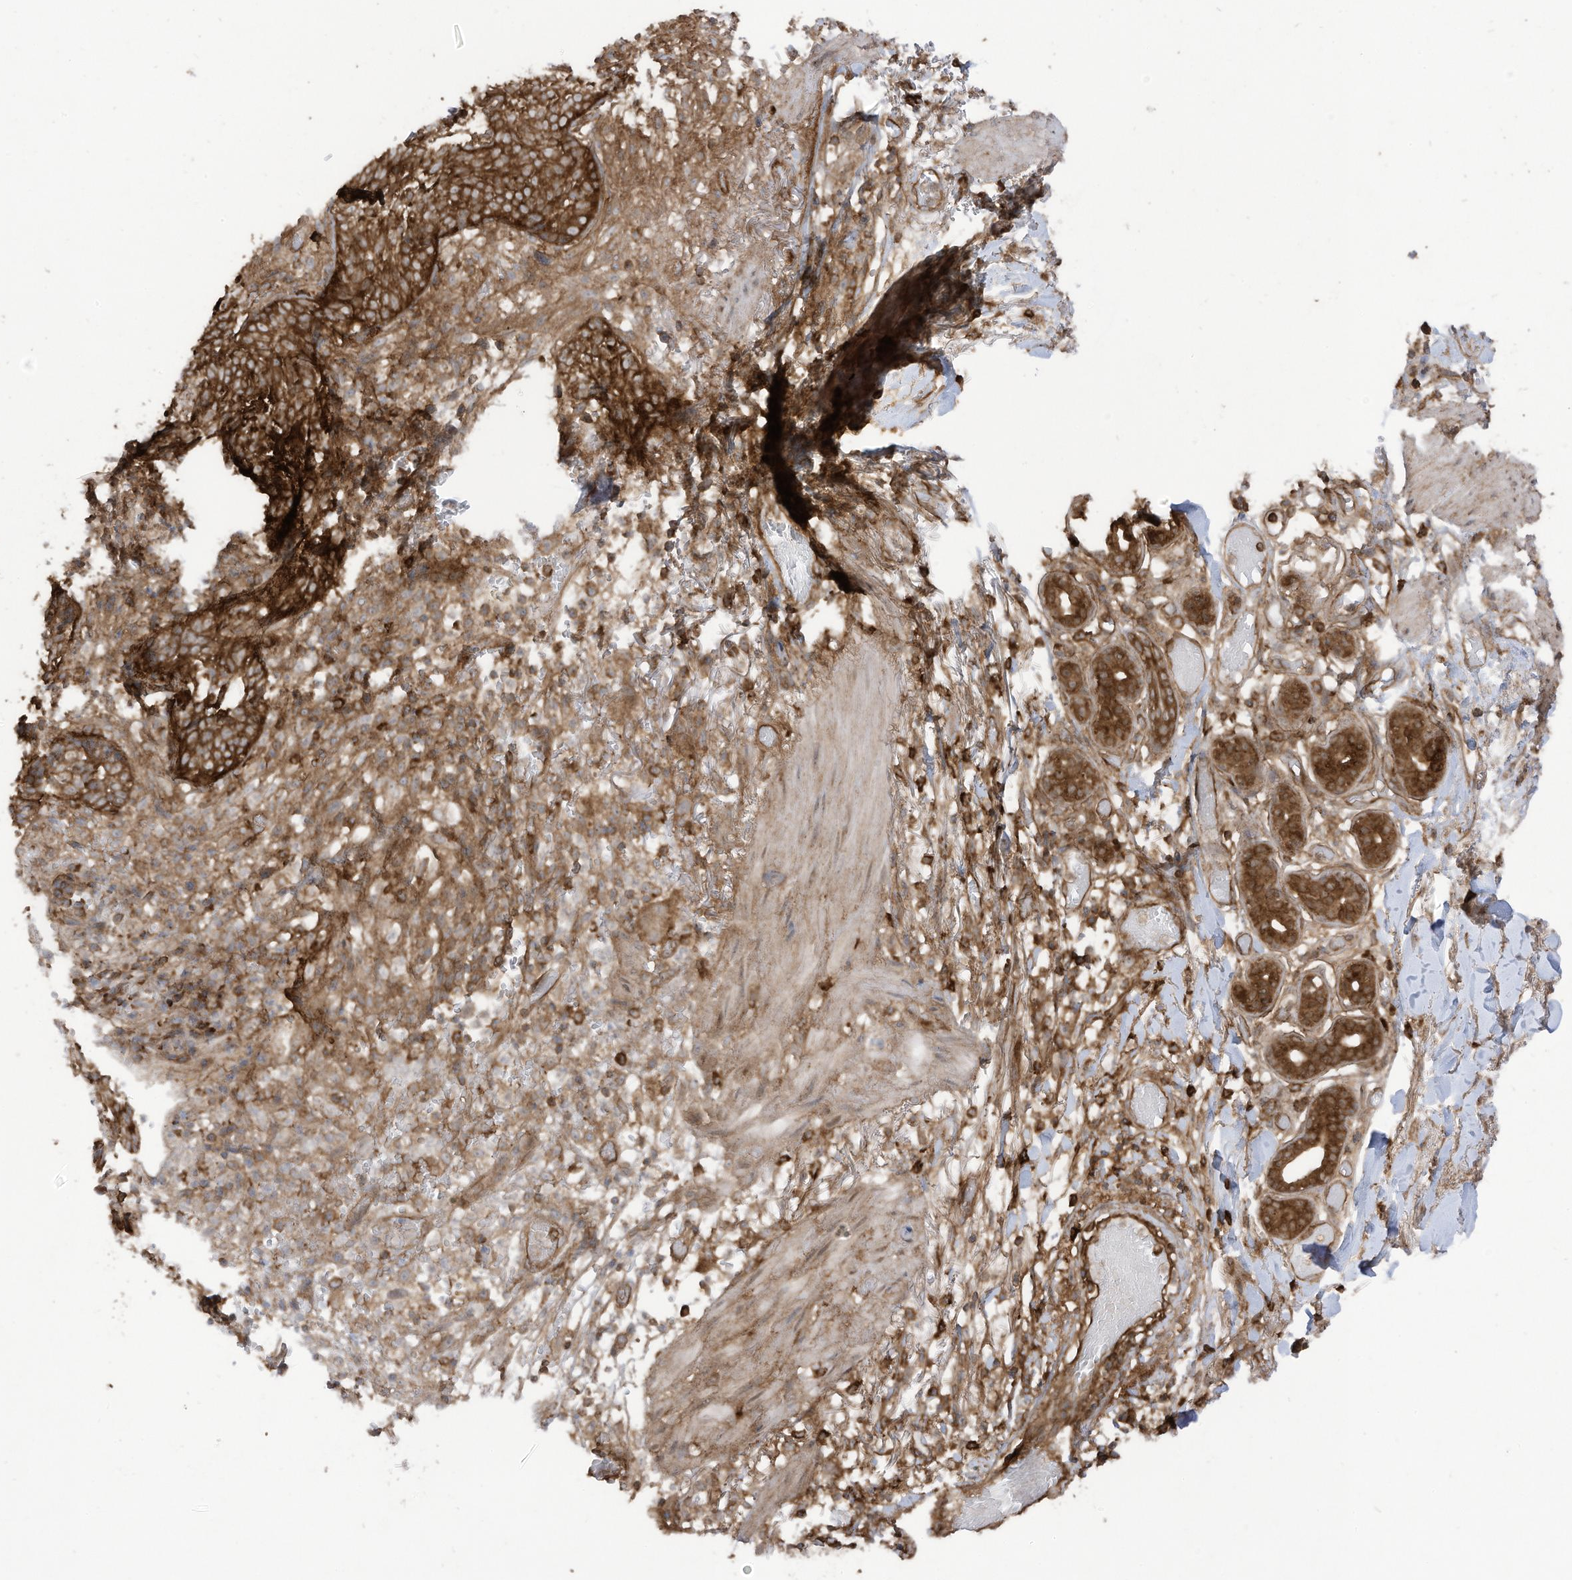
{"staining": {"intensity": "strong", "quantity": ">75%", "location": "cytoplasmic/membranous"}, "tissue": "skin cancer", "cell_type": "Tumor cells", "image_type": "cancer", "snomed": [{"axis": "morphology", "description": "Normal tissue, NOS"}, {"axis": "morphology", "description": "Basal cell carcinoma"}, {"axis": "topography", "description": "Skin"}], "caption": "Skin cancer (basal cell carcinoma) tissue displays strong cytoplasmic/membranous staining in about >75% of tumor cells, visualized by immunohistochemistry.", "gene": "REPS1", "patient": {"sex": "male", "age": 64}}